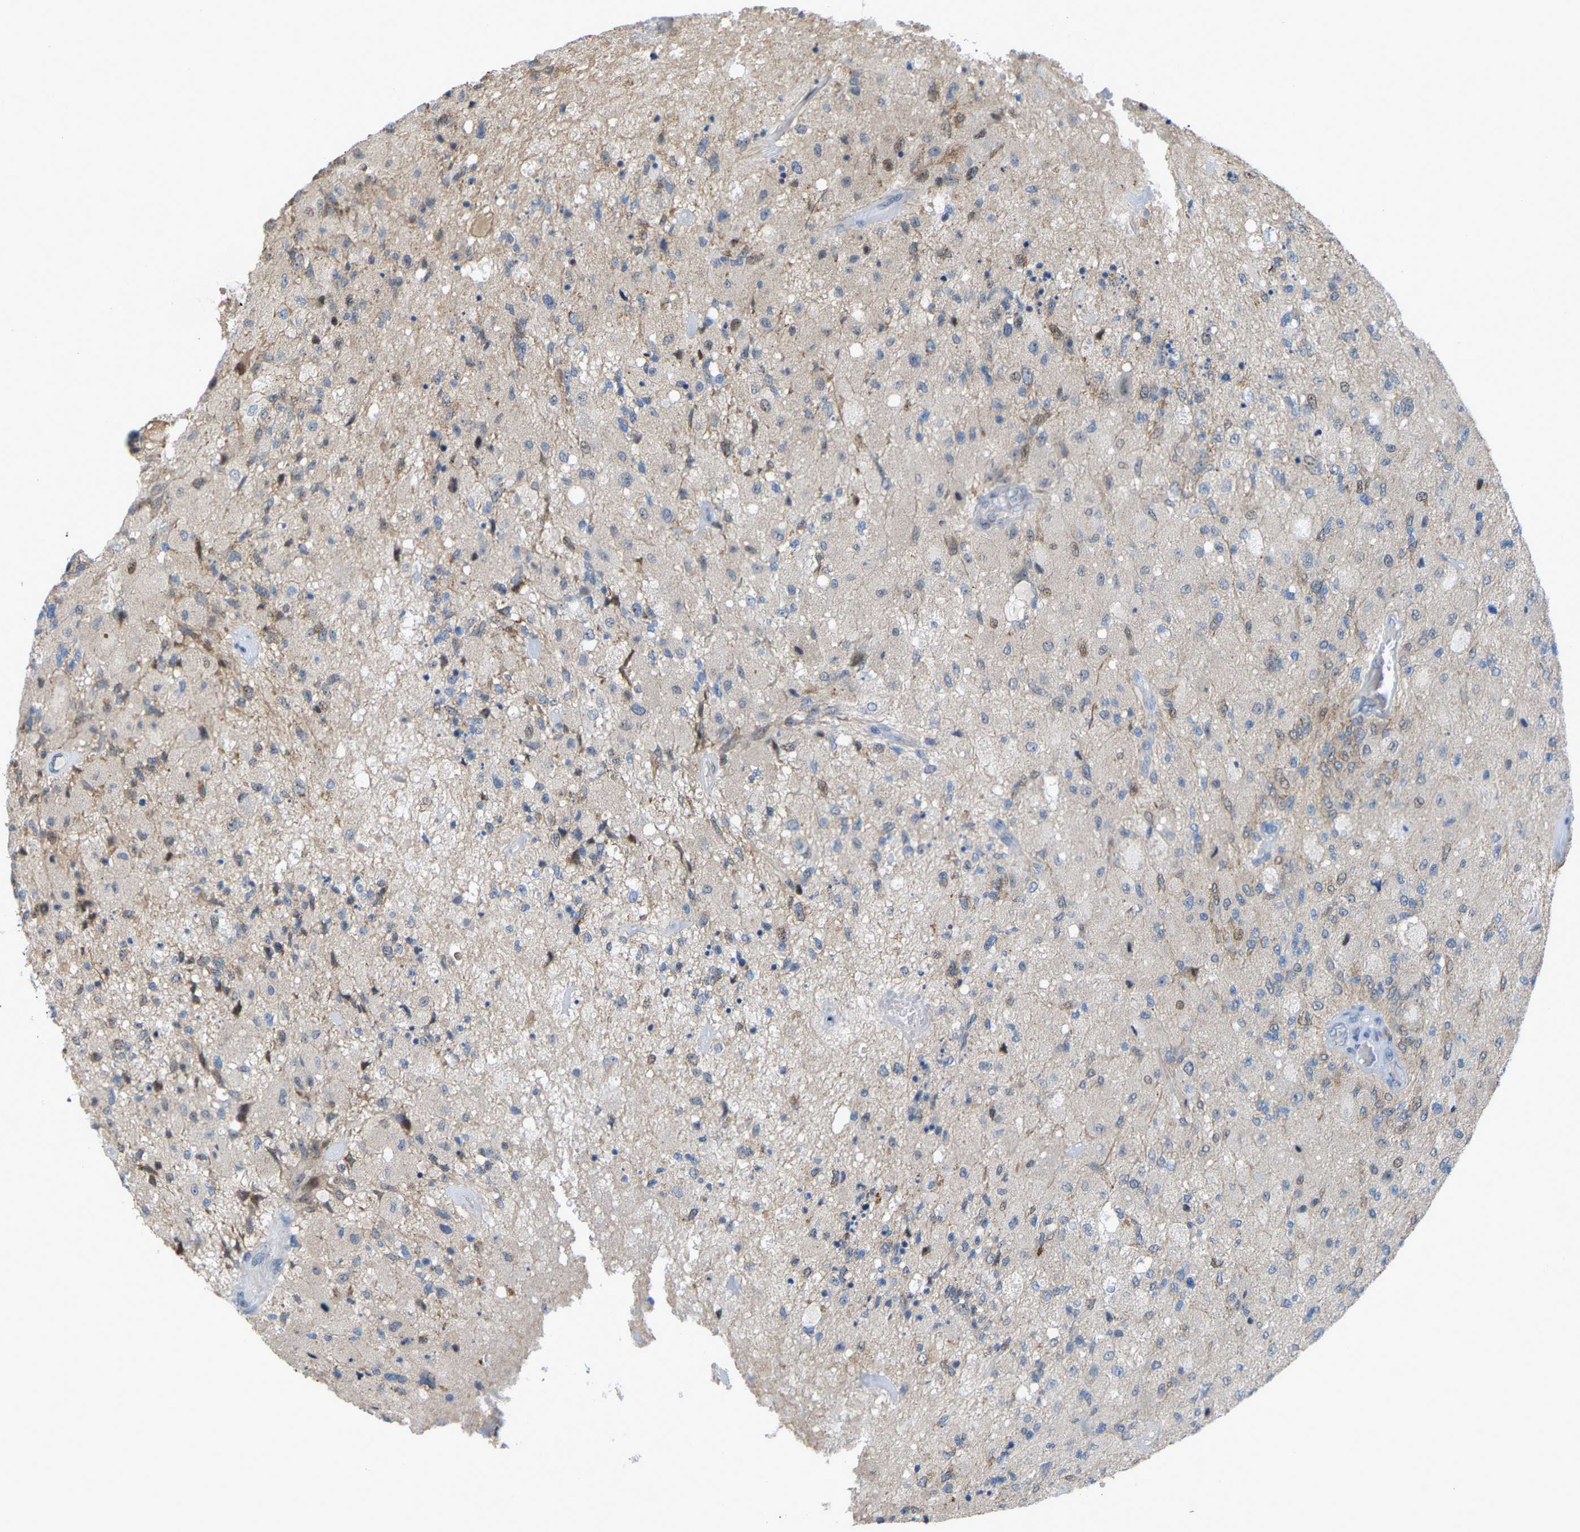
{"staining": {"intensity": "negative", "quantity": "none", "location": "none"}, "tissue": "glioma", "cell_type": "Tumor cells", "image_type": "cancer", "snomed": [{"axis": "morphology", "description": "Normal tissue, NOS"}, {"axis": "morphology", "description": "Glioma, malignant, High grade"}, {"axis": "topography", "description": "Cerebral cortex"}], "caption": "This is an immunohistochemistry micrograph of human malignant glioma (high-grade). There is no staining in tumor cells.", "gene": "CROT", "patient": {"sex": "male", "age": 77}}